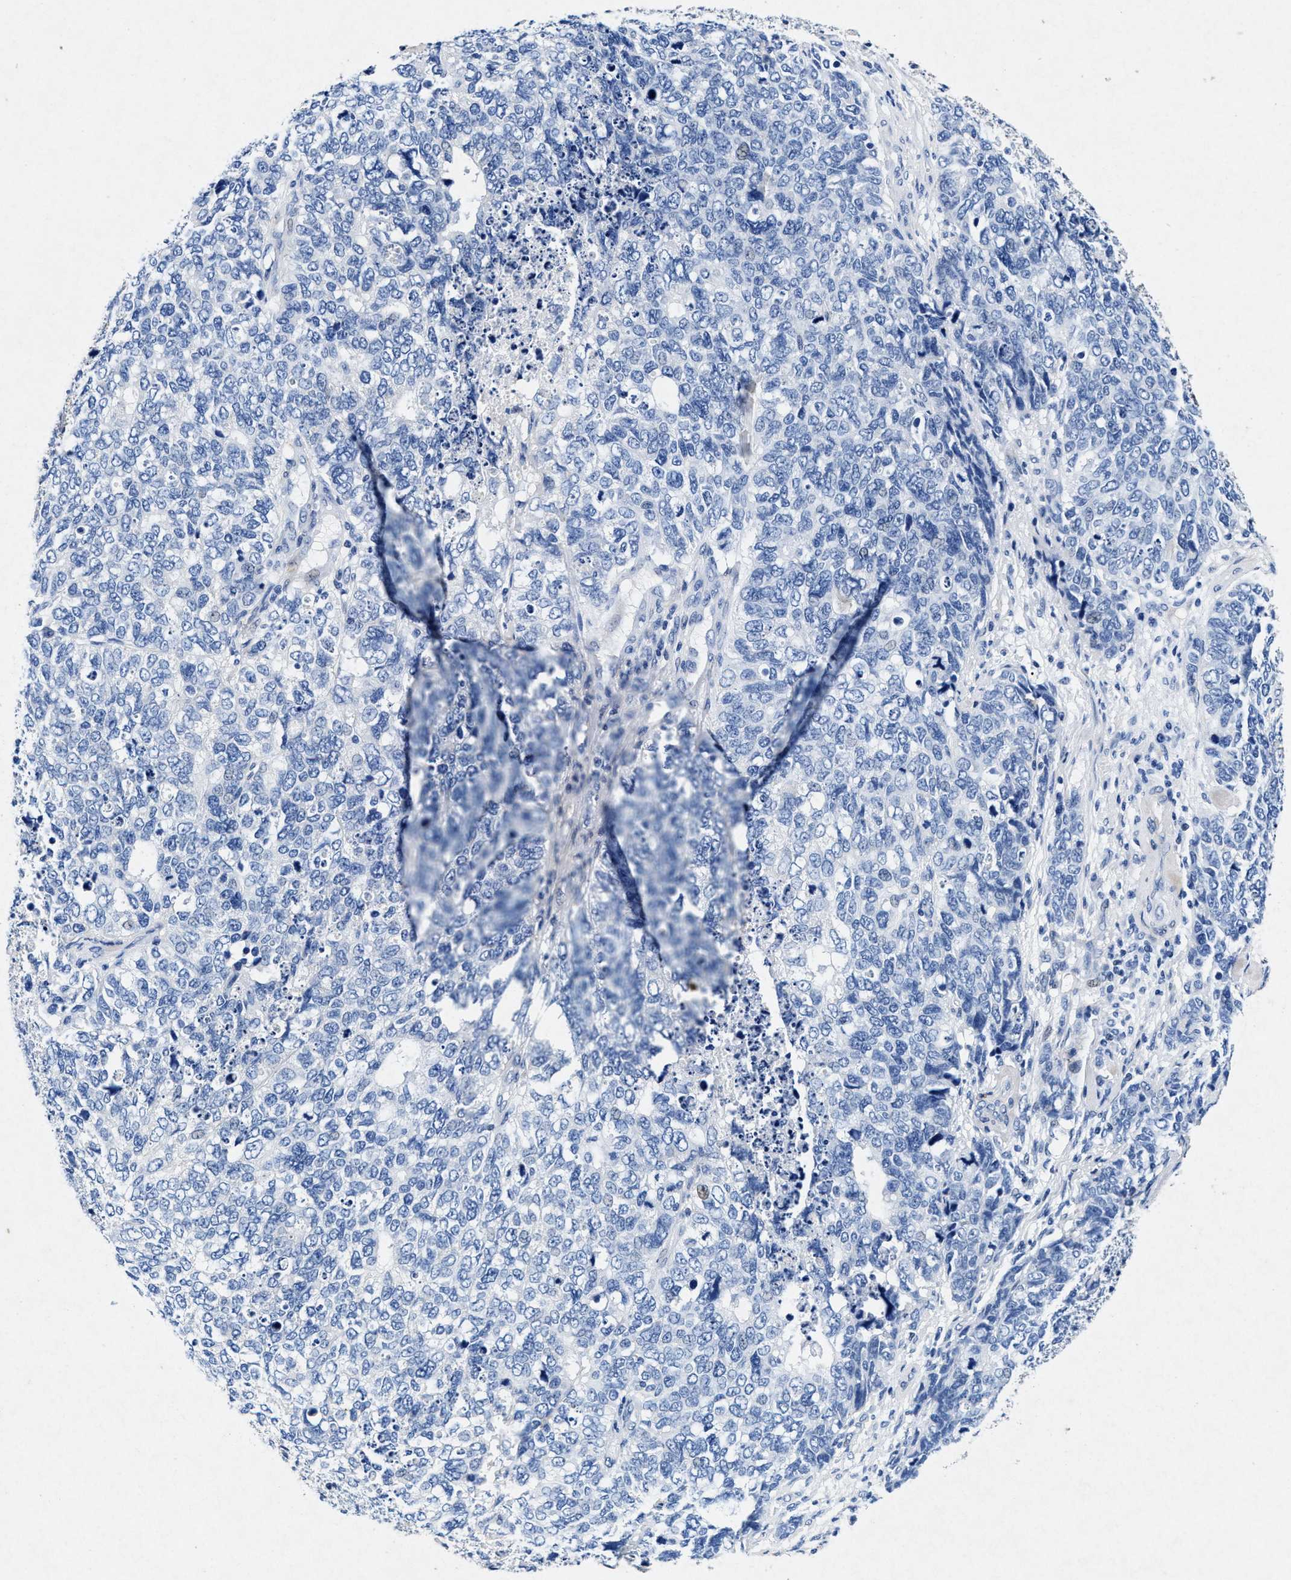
{"staining": {"intensity": "negative", "quantity": "none", "location": "none"}, "tissue": "cervical cancer", "cell_type": "Tumor cells", "image_type": "cancer", "snomed": [{"axis": "morphology", "description": "Squamous cell carcinoma, NOS"}, {"axis": "topography", "description": "Cervix"}], "caption": "Immunohistochemistry micrograph of neoplastic tissue: human cervical cancer stained with DAB (3,3'-diaminobenzidine) reveals no significant protein expression in tumor cells. The staining was performed using DAB to visualize the protein expression in brown, while the nuclei were stained in blue with hematoxylin (Magnification: 20x).", "gene": "MAP6", "patient": {"sex": "female", "age": 63}}